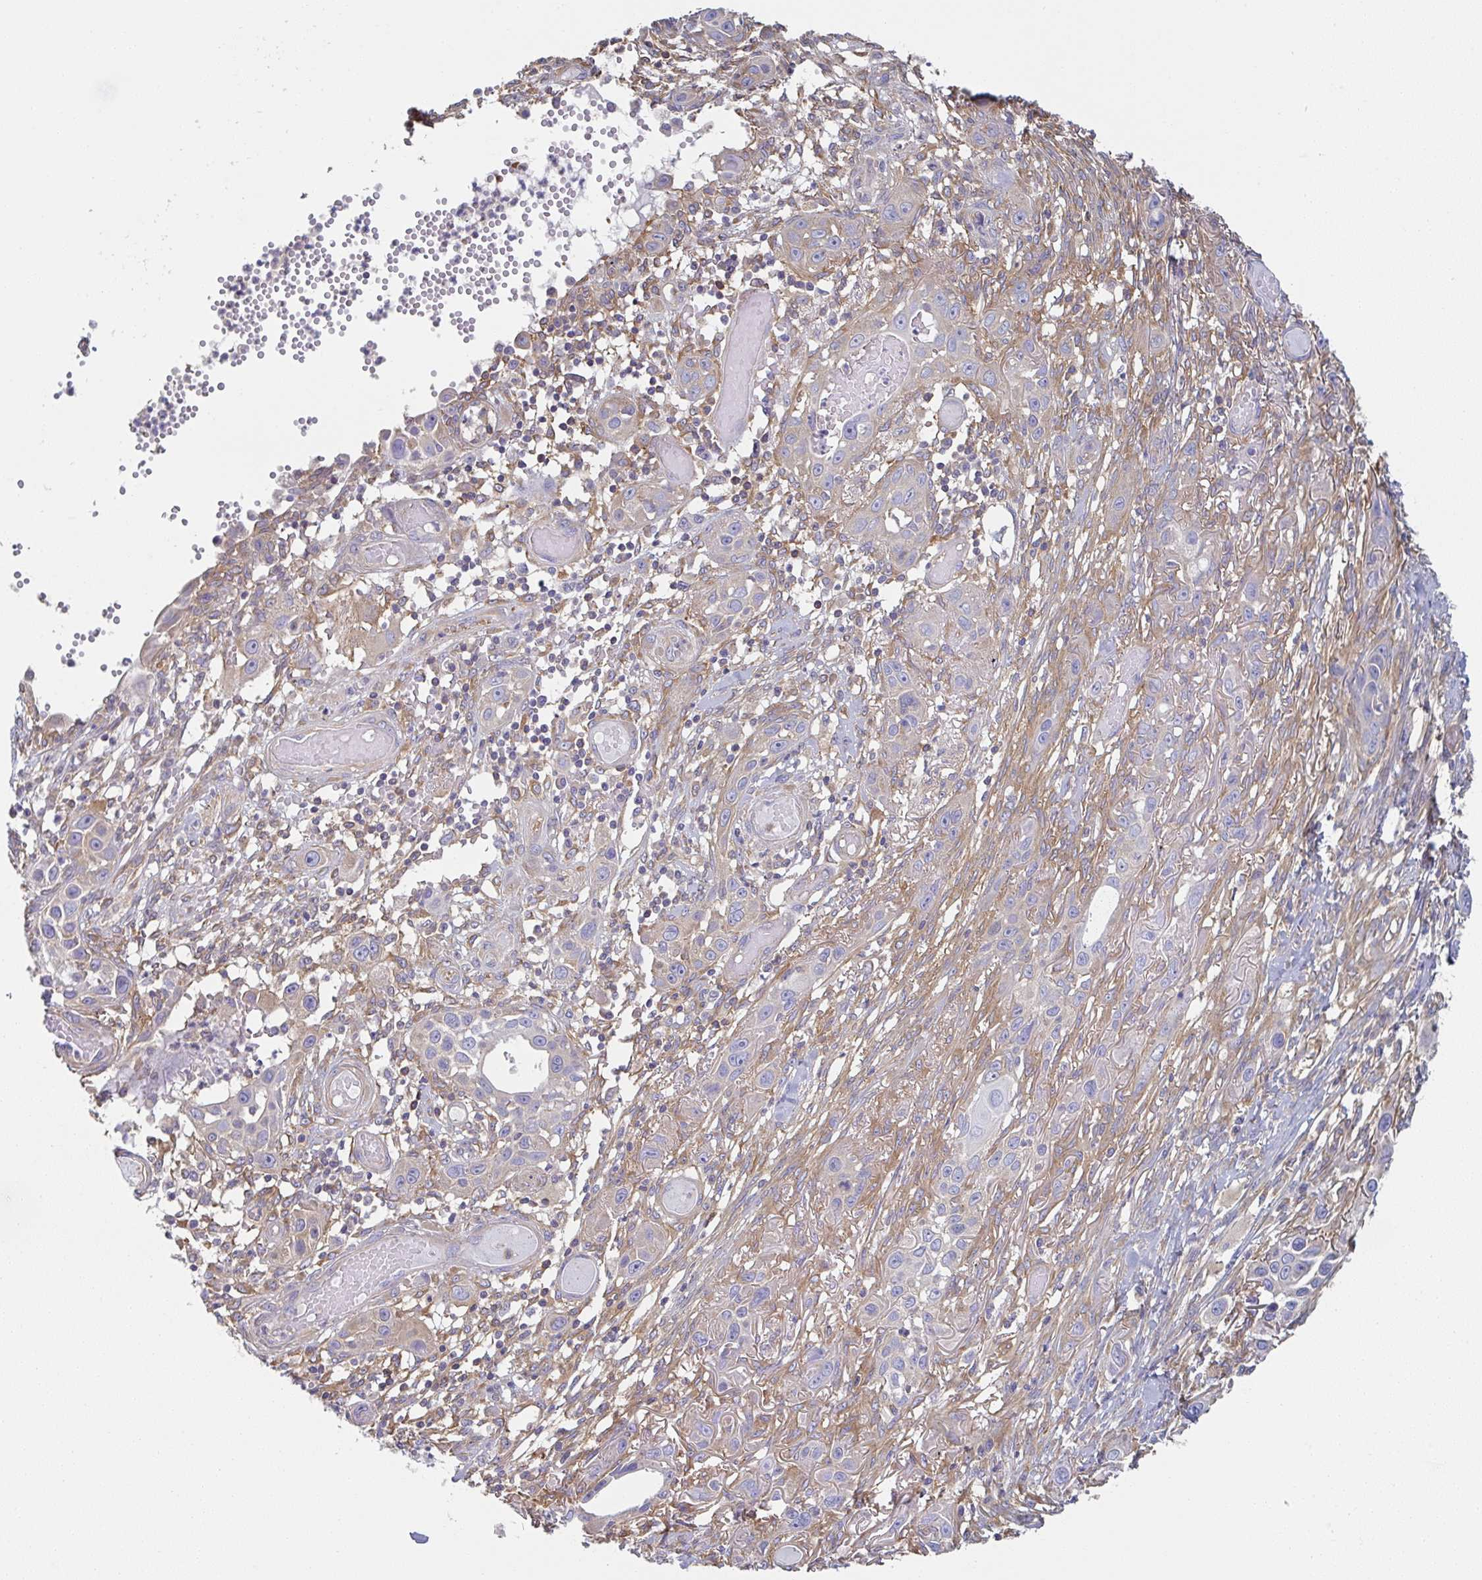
{"staining": {"intensity": "negative", "quantity": "none", "location": "none"}, "tissue": "skin cancer", "cell_type": "Tumor cells", "image_type": "cancer", "snomed": [{"axis": "morphology", "description": "Squamous cell carcinoma, NOS"}, {"axis": "topography", "description": "Skin"}], "caption": "IHC of skin cancer shows no staining in tumor cells. The staining was performed using DAB to visualize the protein expression in brown, while the nuclei were stained in blue with hematoxylin (Magnification: 20x).", "gene": "AMPD2", "patient": {"sex": "female", "age": 69}}